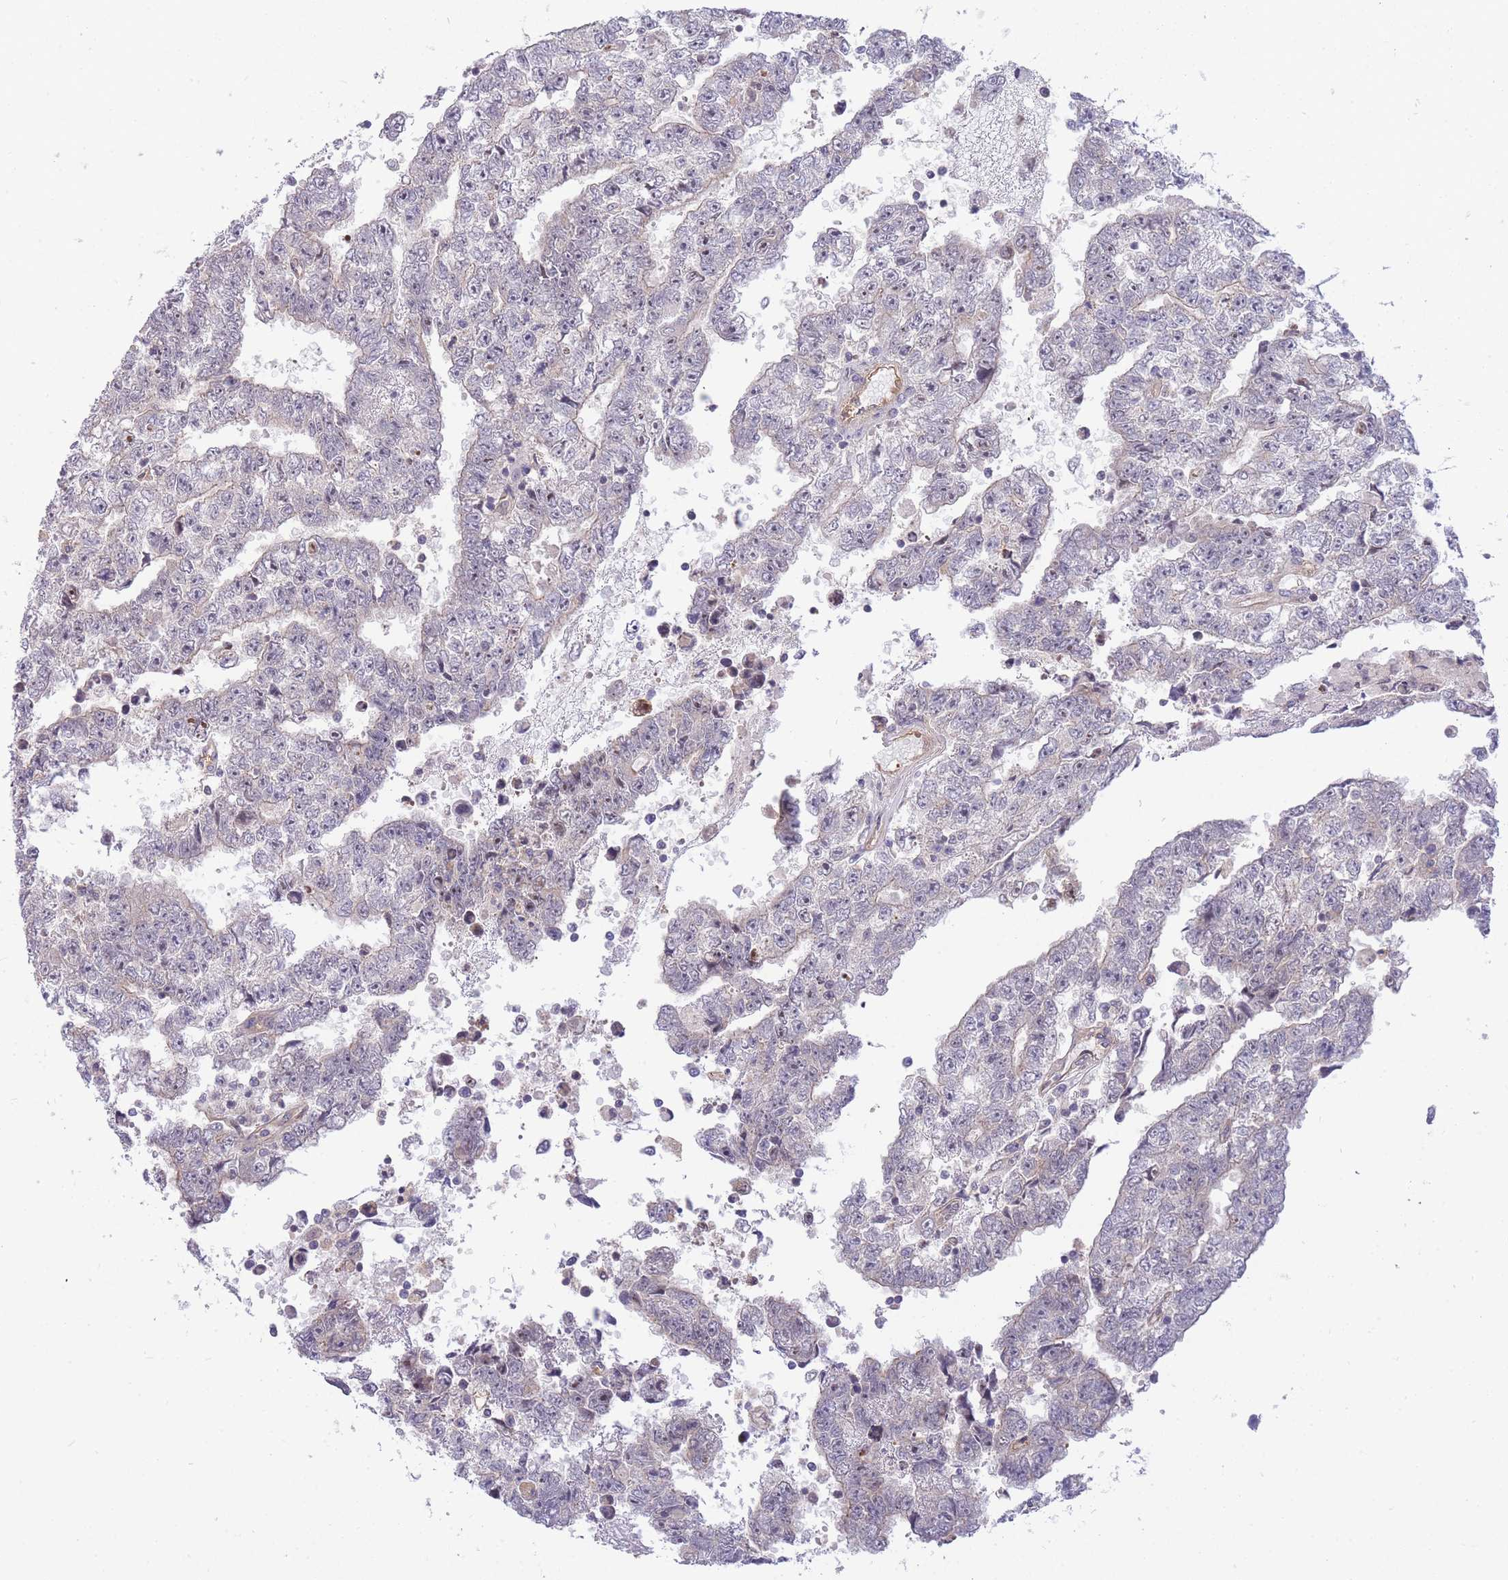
{"staining": {"intensity": "weak", "quantity": "25%-75%", "location": "nuclear"}, "tissue": "testis cancer", "cell_type": "Tumor cells", "image_type": "cancer", "snomed": [{"axis": "morphology", "description": "Carcinoma, Embryonal, NOS"}, {"axis": "topography", "description": "Testis"}], "caption": "A high-resolution micrograph shows immunohistochemistry (IHC) staining of testis embryonal carcinoma, which exhibits weak nuclear staining in about 25%-75% of tumor cells.", "gene": "SMC6", "patient": {"sex": "male", "age": 25}}